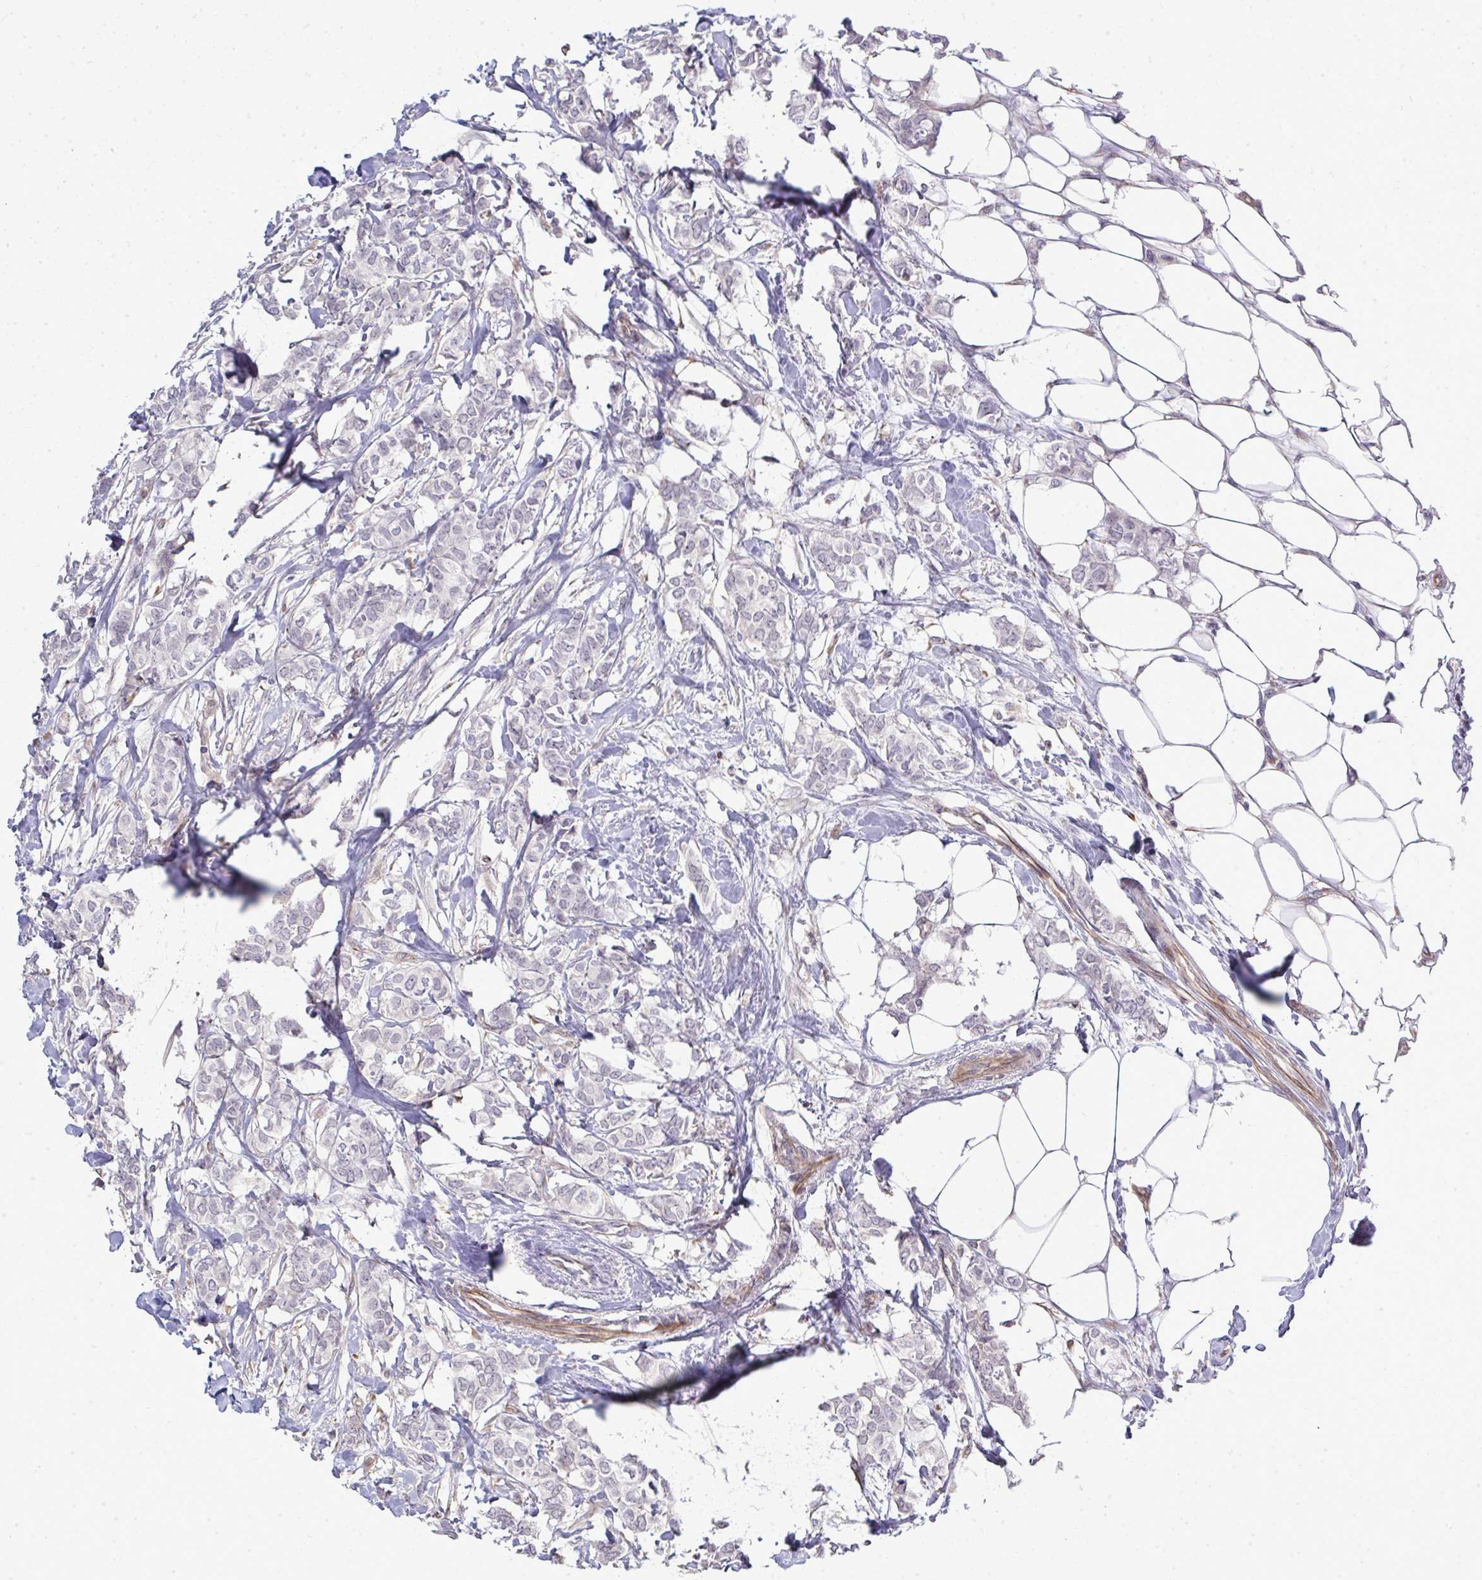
{"staining": {"intensity": "negative", "quantity": "none", "location": "none"}, "tissue": "breast cancer", "cell_type": "Tumor cells", "image_type": "cancer", "snomed": [{"axis": "morphology", "description": "Duct carcinoma"}, {"axis": "topography", "description": "Breast"}], "caption": "DAB (3,3'-diaminobenzidine) immunohistochemical staining of breast cancer exhibits no significant positivity in tumor cells.", "gene": "FUT10", "patient": {"sex": "female", "age": 62}}